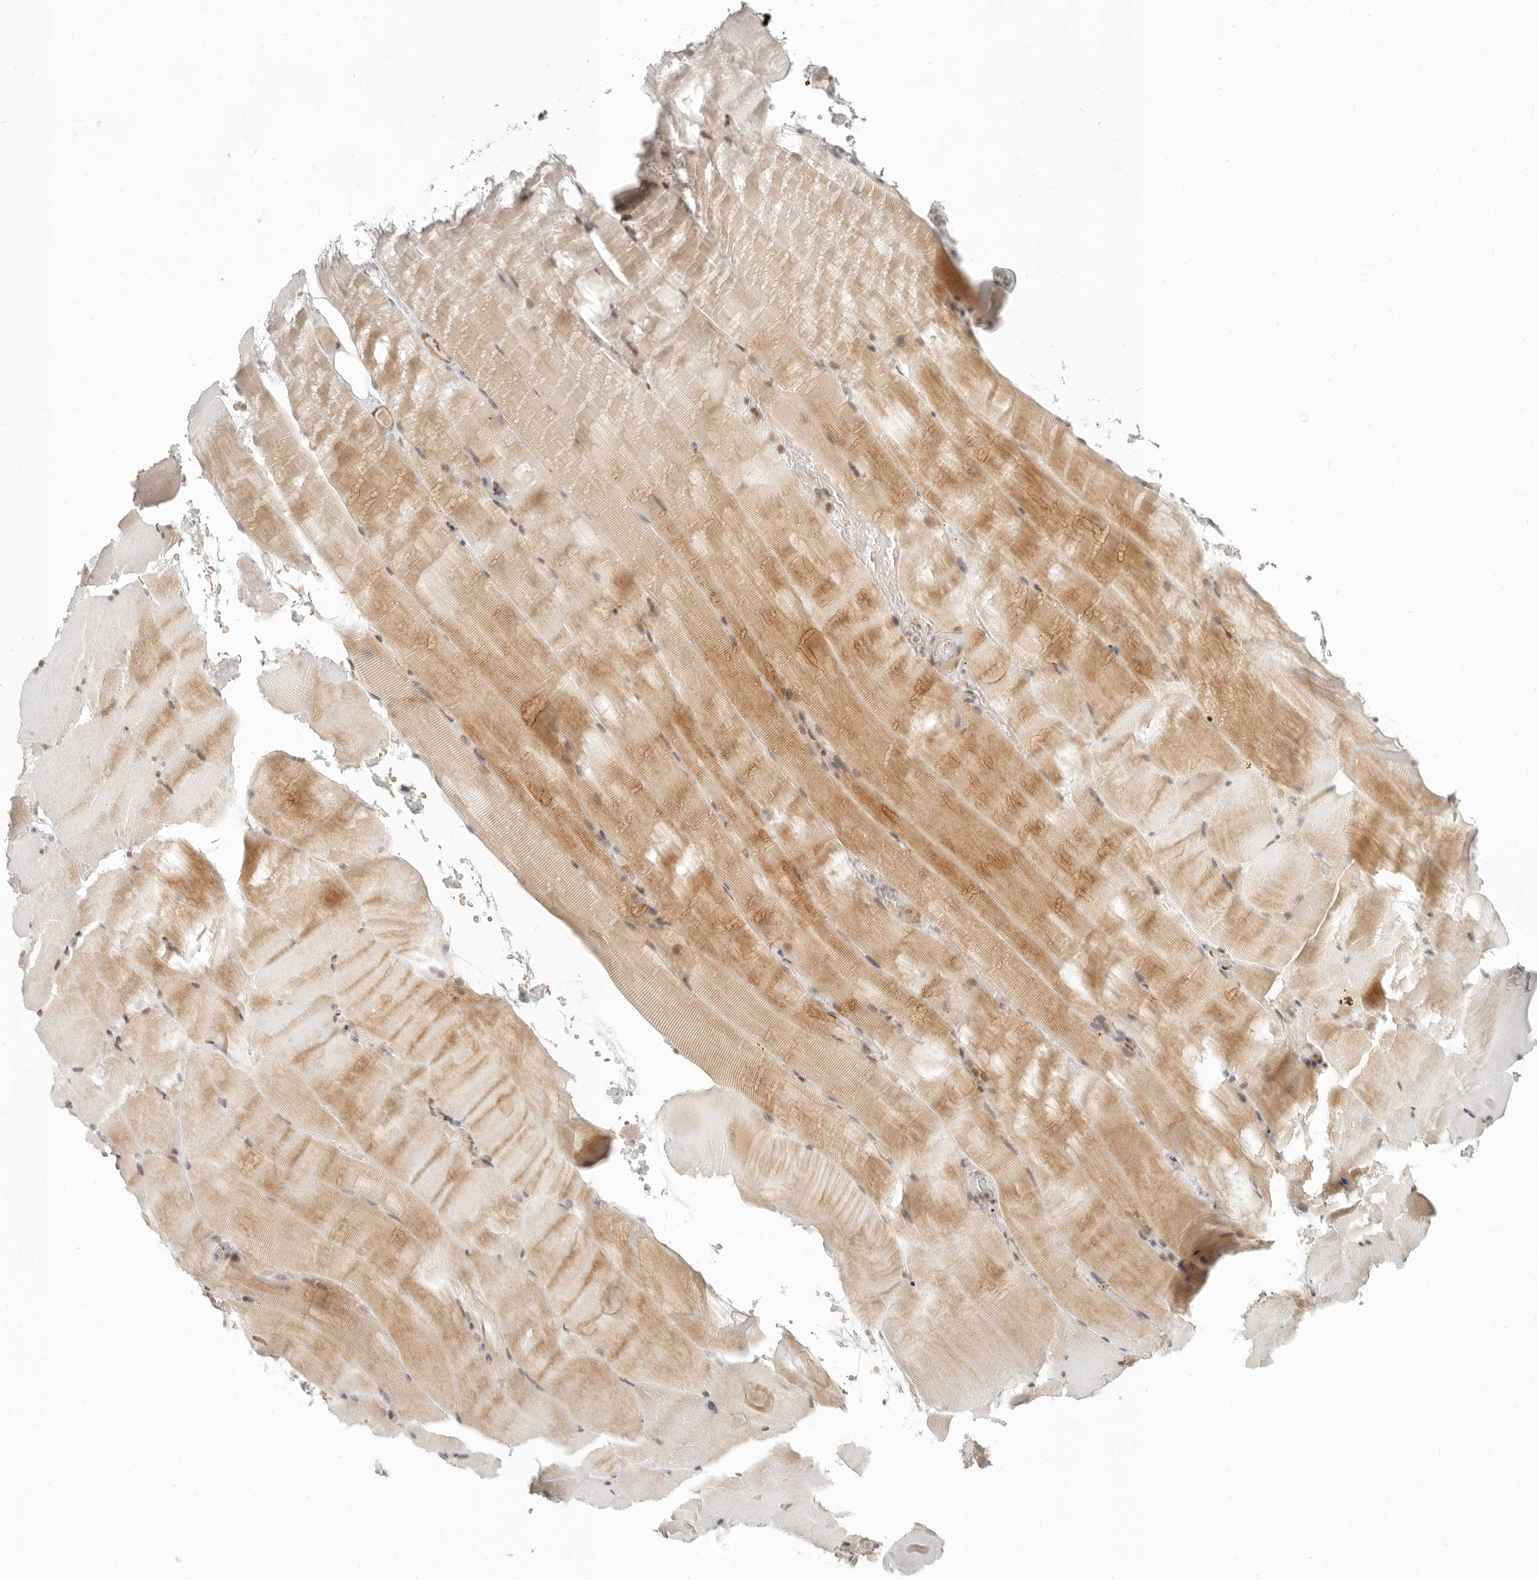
{"staining": {"intensity": "moderate", "quantity": "25%-75%", "location": "cytoplasmic/membranous,nuclear"}, "tissue": "skeletal muscle", "cell_type": "Myocytes", "image_type": "normal", "snomed": [{"axis": "morphology", "description": "Normal tissue, NOS"}, {"axis": "topography", "description": "Skeletal muscle"}, {"axis": "topography", "description": "Parathyroid gland"}], "caption": "Skeletal muscle stained for a protein (brown) shows moderate cytoplasmic/membranous,nuclear positive expression in approximately 25%-75% of myocytes.", "gene": "GABPA", "patient": {"sex": "female", "age": 37}}